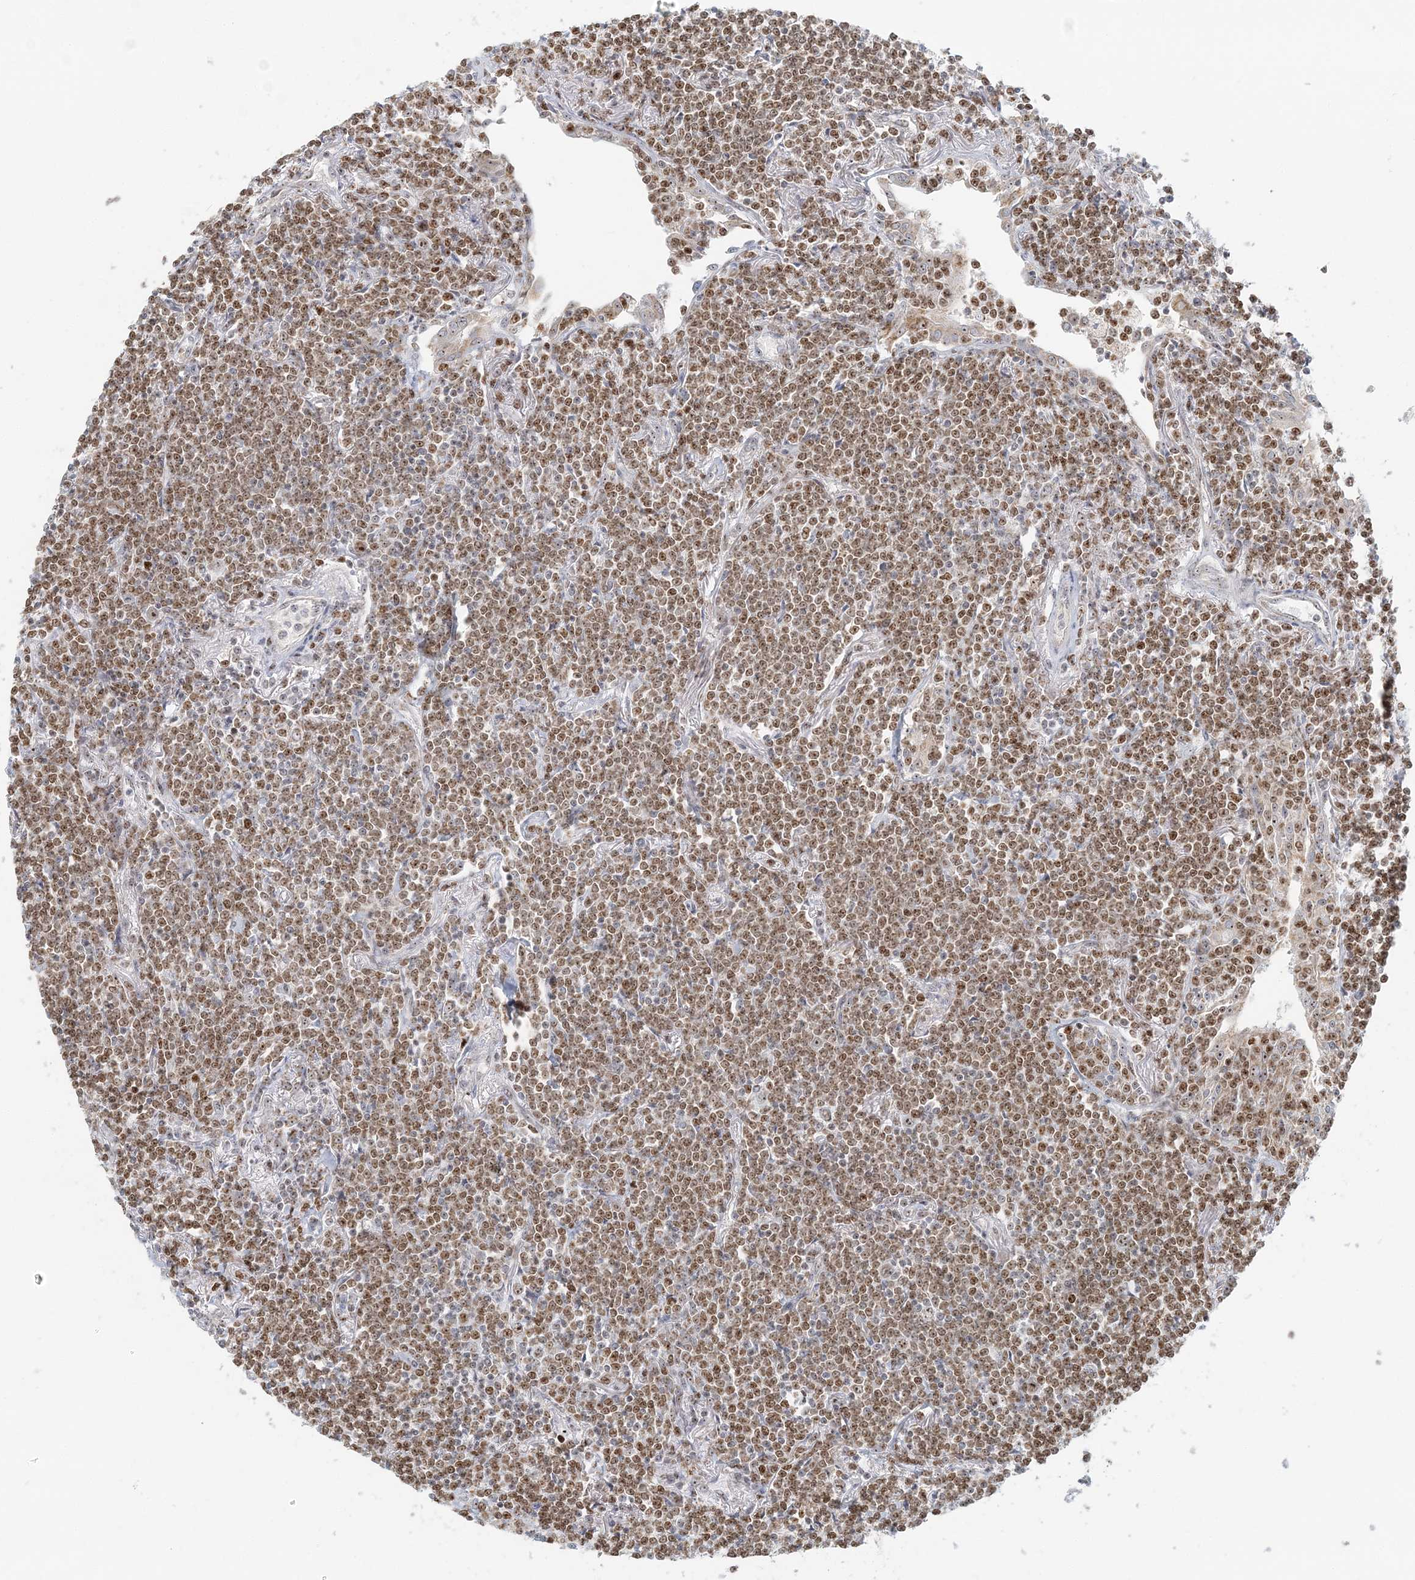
{"staining": {"intensity": "moderate", "quantity": ">75%", "location": "nuclear"}, "tissue": "lymphoma", "cell_type": "Tumor cells", "image_type": "cancer", "snomed": [{"axis": "morphology", "description": "Malignant lymphoma, non-Hodgkin's type, Low grade"}, {"axis": "topography", "description": "Lung"}], "caption": "Brown immunohistochemical staining in lymphoma exhibits moderate nuclear expression in about >75% of tumor cells. (brown staining indicates protein expression, while blue staining denotes nuclei).", "gene": "UBE2F", "patient": {"sex": "female", "age": 71}}